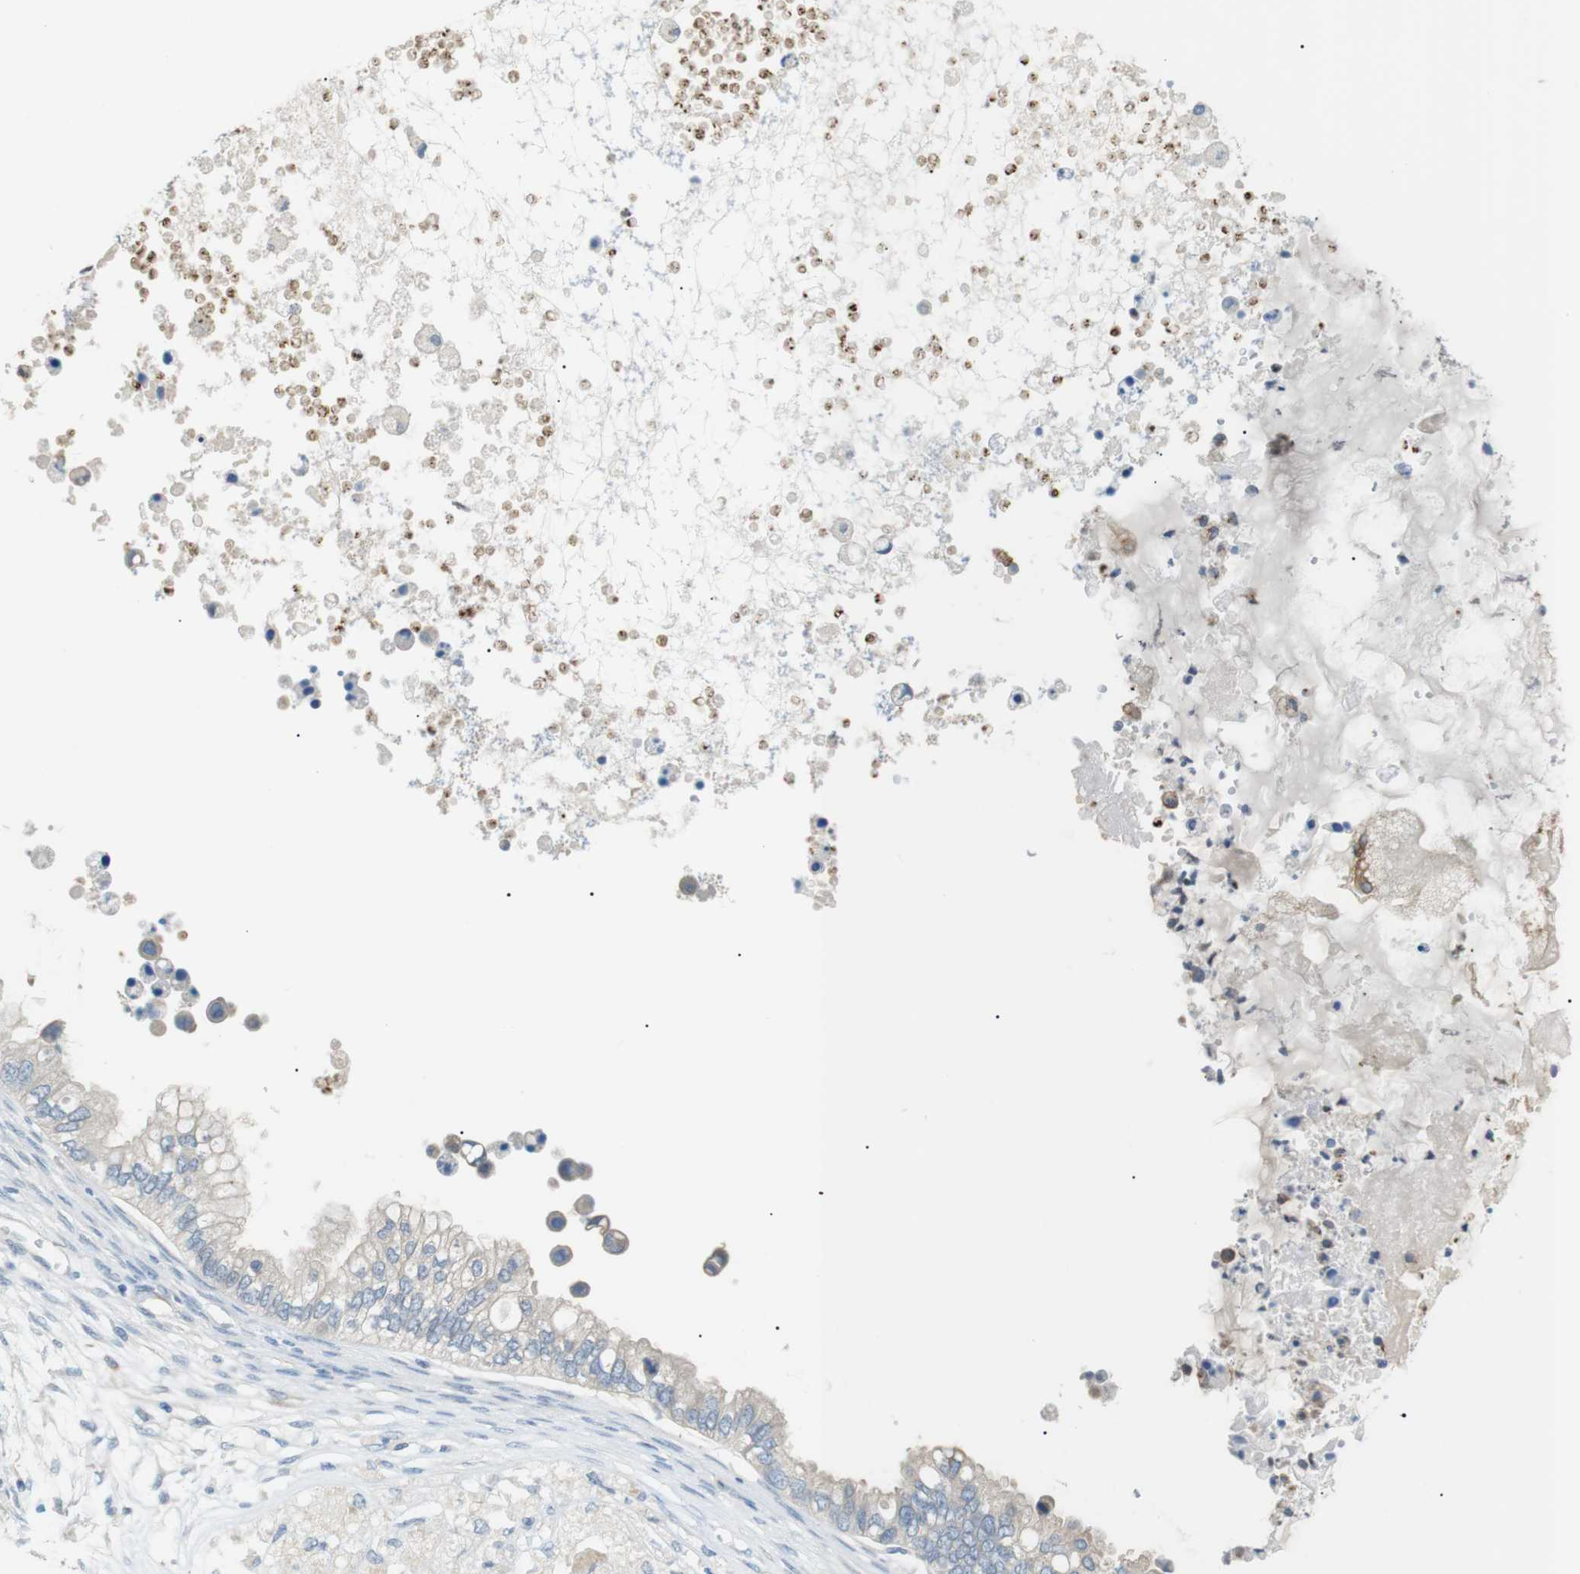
{"staining": {"intensity": "negative", "quantity": "none", "location": "none"}, "tissue": "ovarian cancer", "cell_type": "Tumor cells", "image_type": "cancer", "snomed": [{"axis": "morphology", "description": "Cystadenocarcinoma, mucinous, NOS"}, {"axis": "topography", "description": "Ovary"}], "caption": "Tumor cells show no significant protein staining in ovarian cancer.", "gene": "CDH26", "patient": {"sex": "female", "age": 80}}